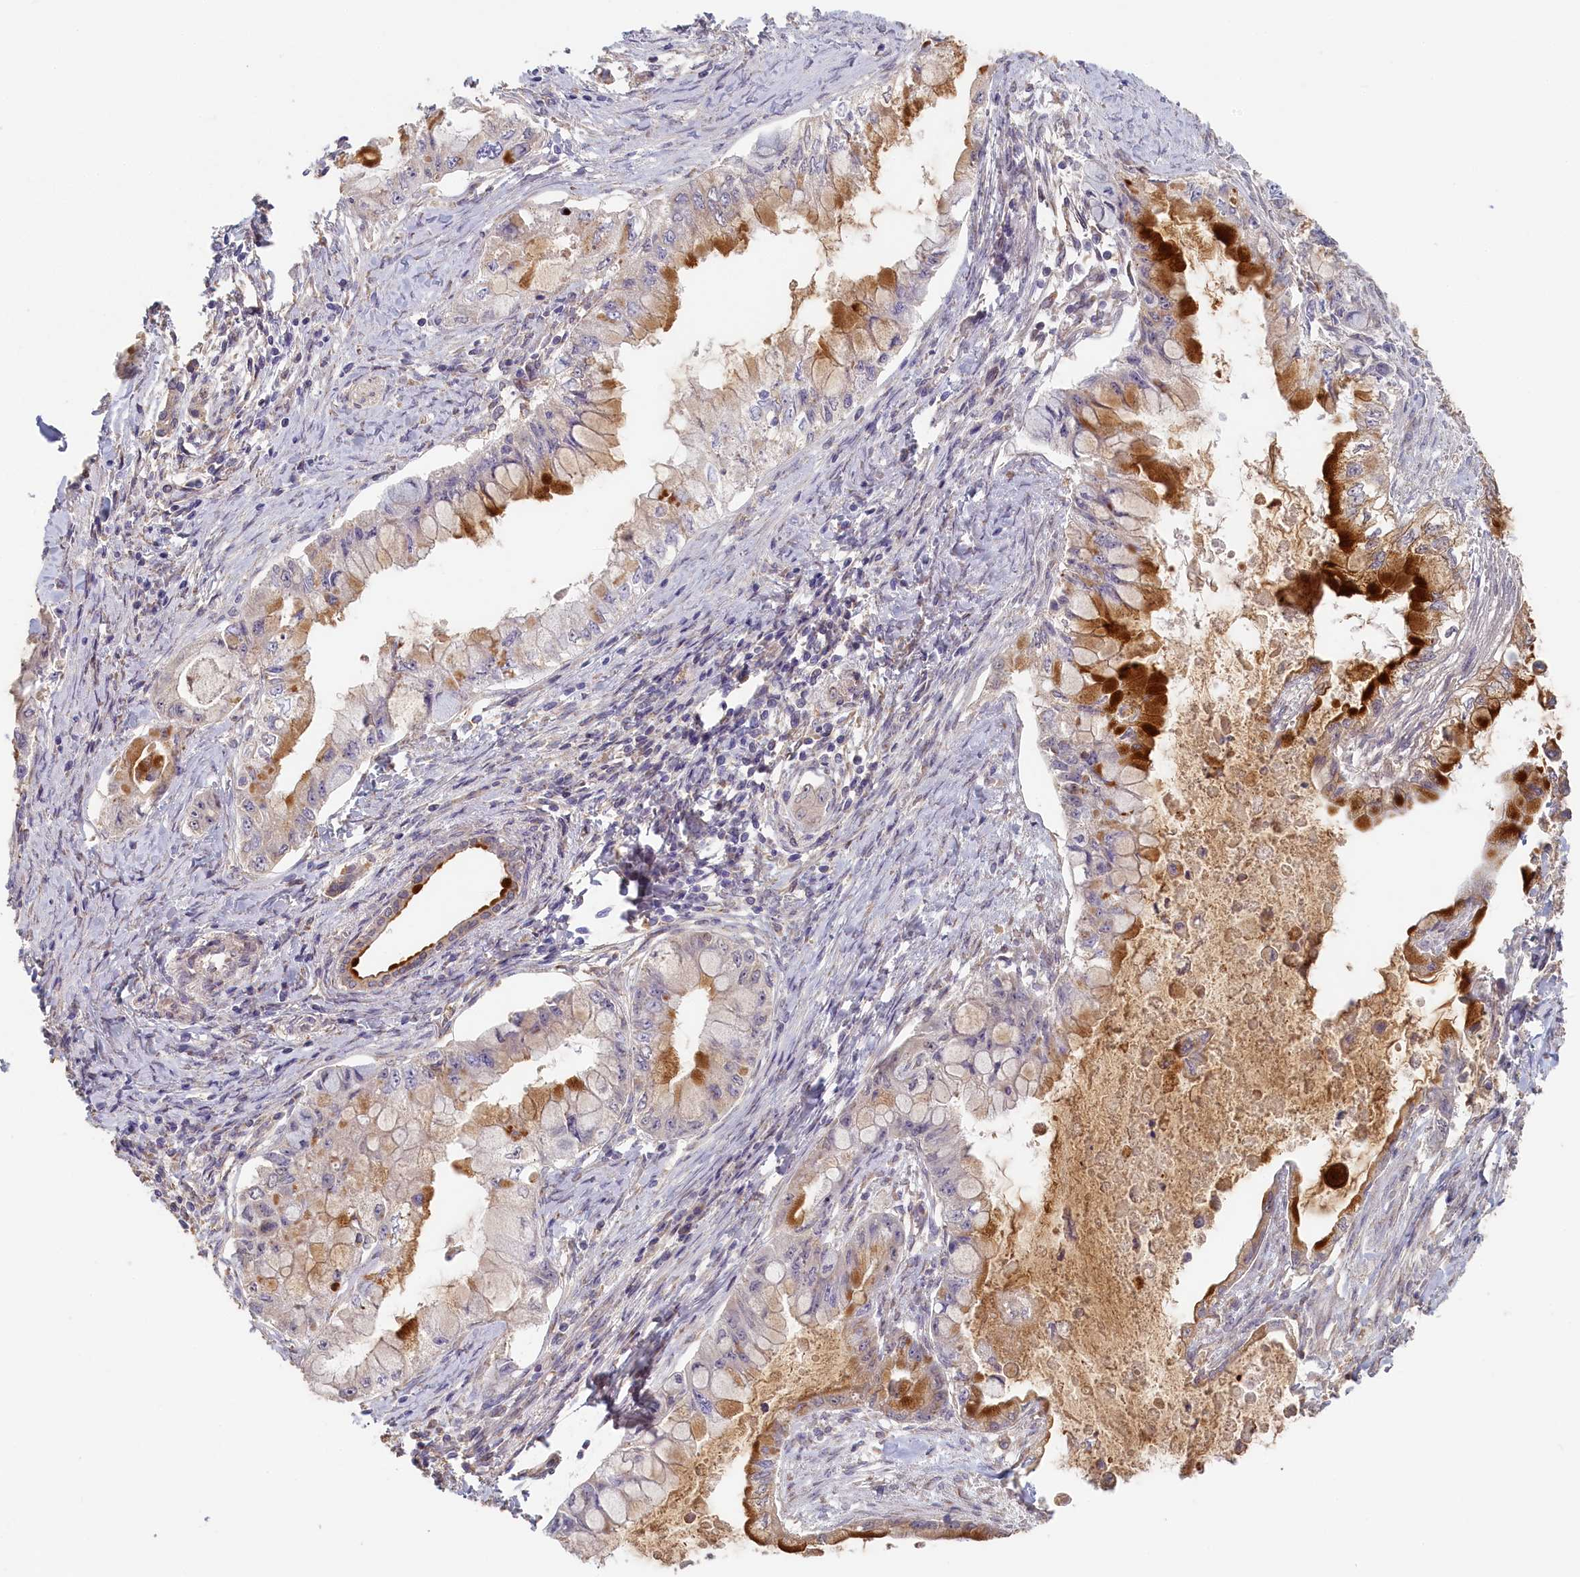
{"staining": {"intensity": "strong", "quantity": "<25%", "location": "cytoplasmic/membranous"}, "tissue": "pancreatic cancer", "cell_type": "Tumor cells", "image_type": "cancer", "snomed": [{"axis": "morphology", "description": "Adenocarcinoma, NOS"}, {"axis": "topography", "description": "Pancreas"}], "caption": "An image showing strong cytoplasmic/membranous staining in approximately <25% of tumor cells in pancreatic cancer (adenocarcinoma), as visualized by brown immunohistochemical staining.", "gene": "STX16", "patient": {"sex": "male", "age": 48}}